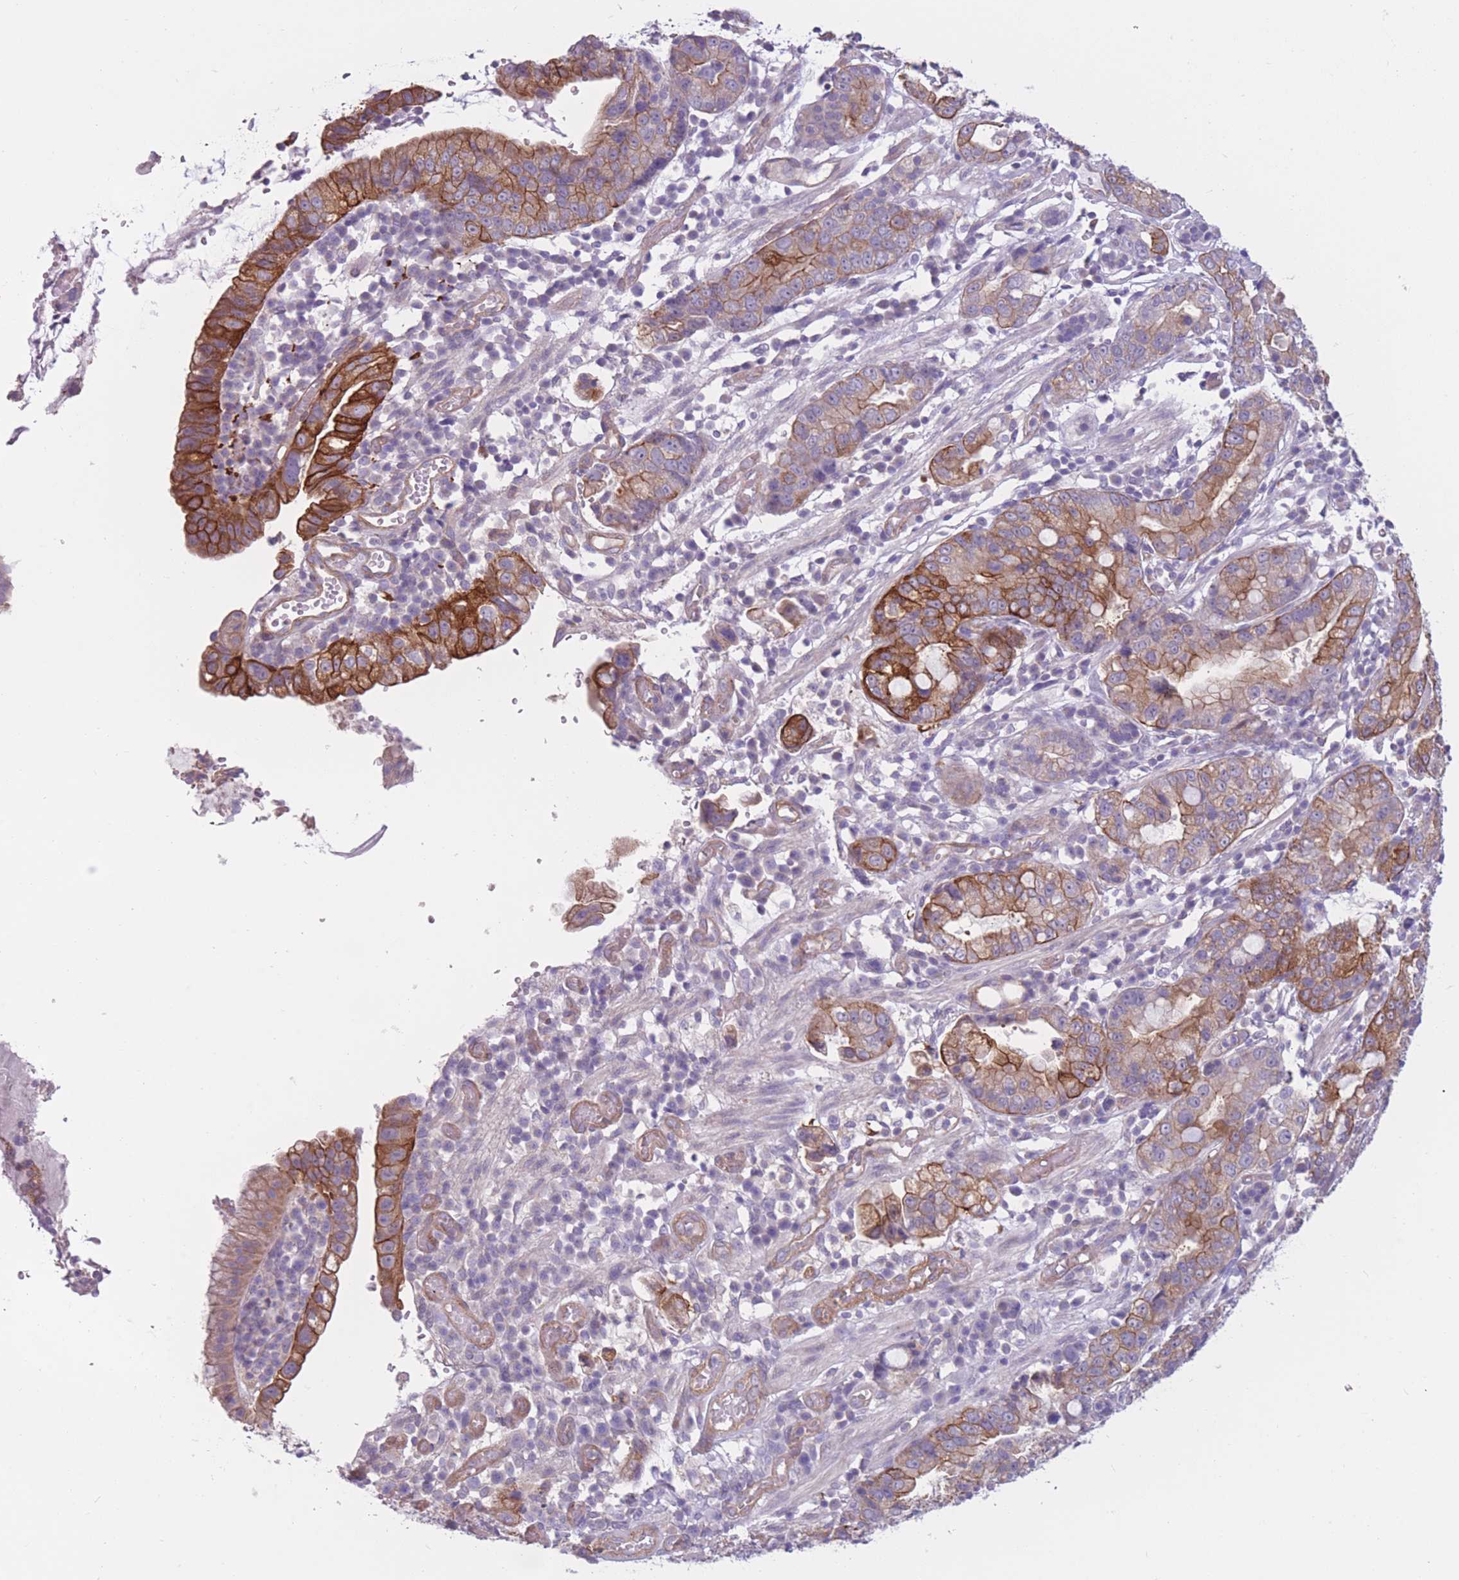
{"staining": {"intensity": "moderate", "quantity": ">75%", "location": "cytoplasmic/membranous"}, "tissue": "stomach cancer", "cell_type": "Tumor cells", "image_type": "cancer", "snomed": [{"axis": "morphology", "description": "Adenocarcinoma, NOS"}, {"axis": "topography", "description": "Stomach"}], "caption": "Immunohistochemistry staining of stomach adenocarcinoma, which shows medium levels of moderate cytoplasmic/membranous staining in about >75% of tumor cells indicating moderate cytoplasmic/membranous protein positivity. The staining was performed using DAB (3,3'-diaminobenzidine) (brown) for protein detection and nuclei were counterstained in hematoxylin (blue).", "gene": "SERPINB3", "patient": {"sex": "male", "age": 55}}